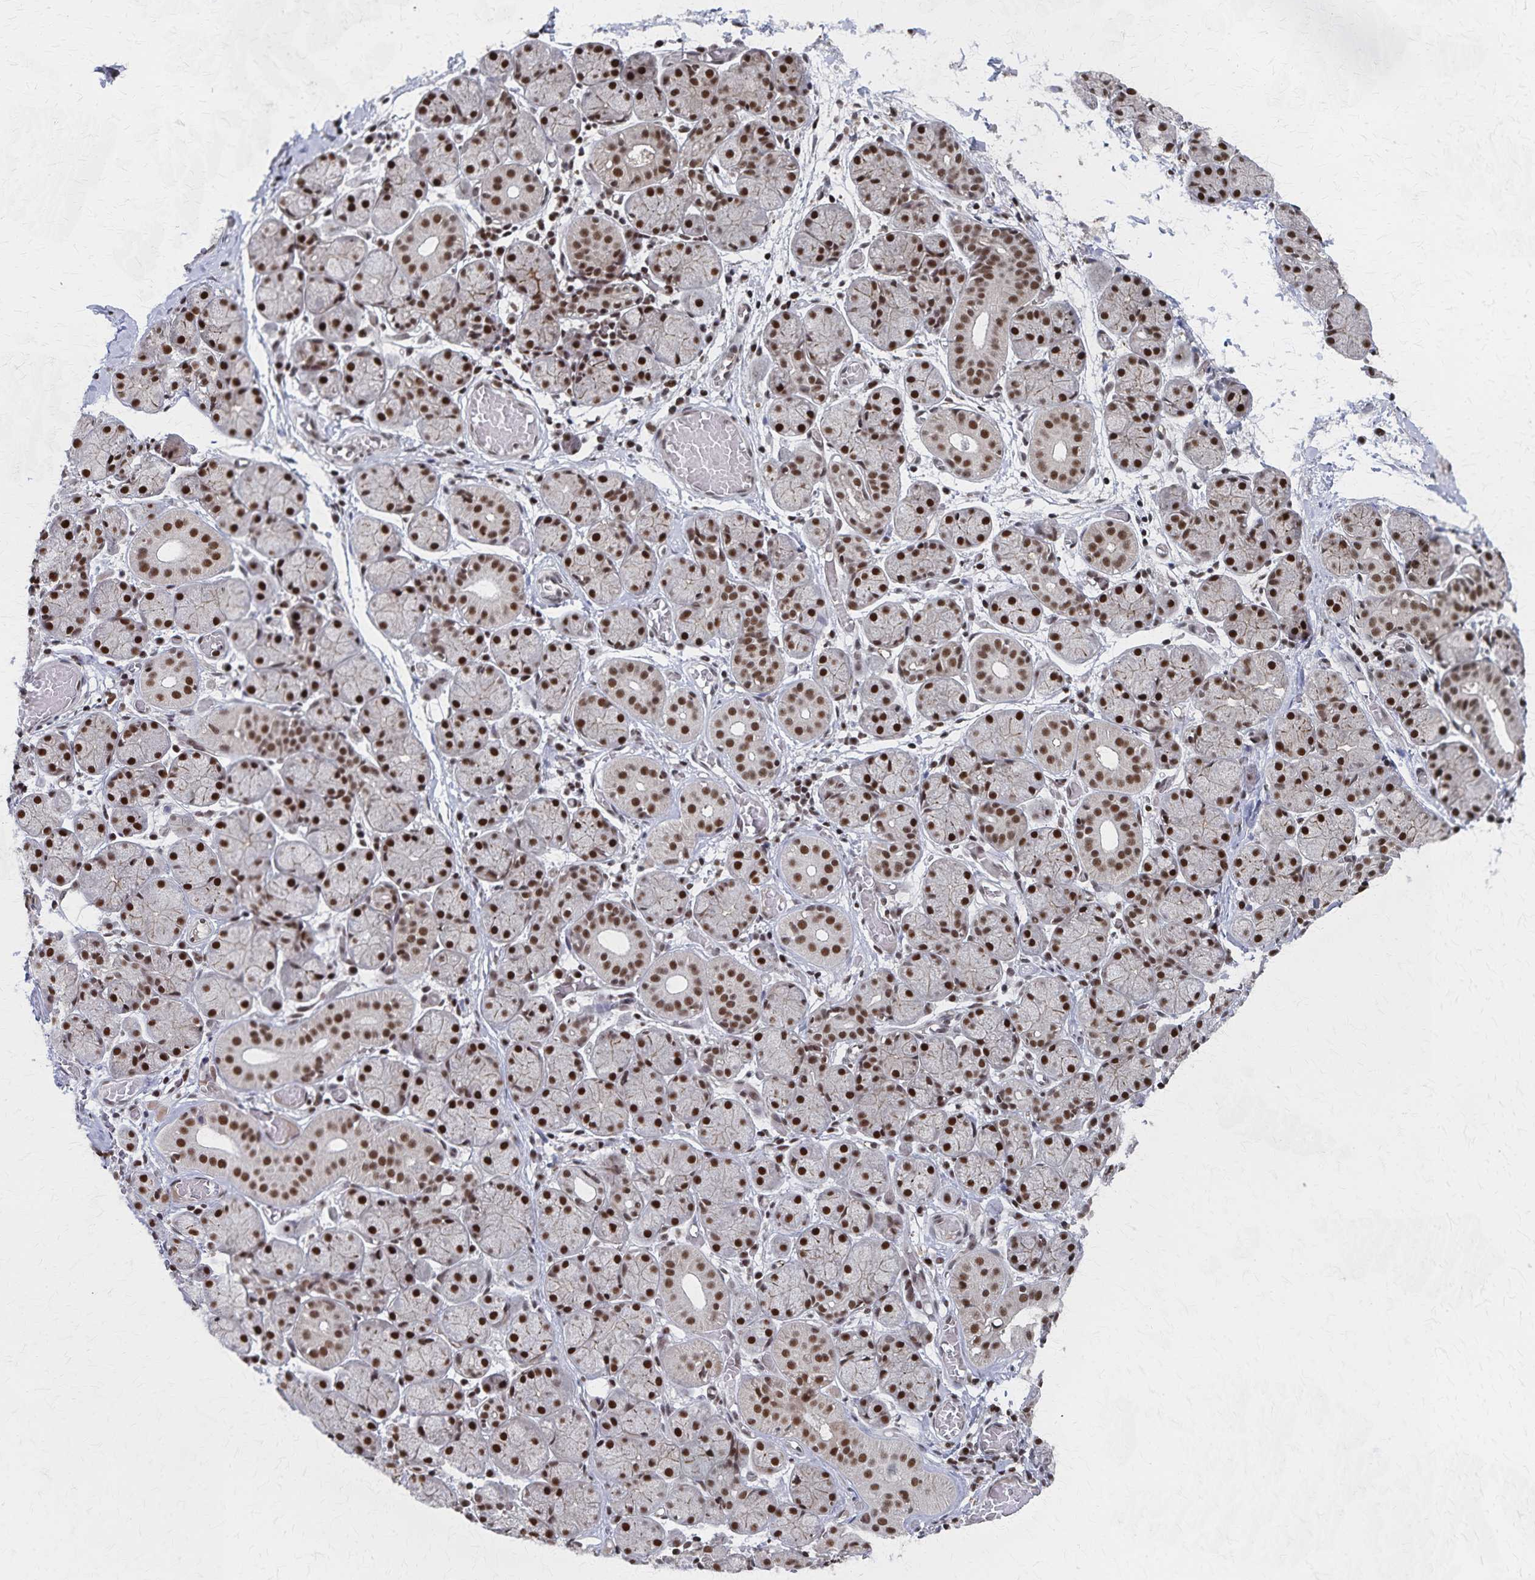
{"staining": {"intensity": "strong", "quantity": ">75%", "location": "nuclear"}, "tissue": "salivary gland", "cell_type": "Glandular cells", "image_type": "normal", "snomed": [{"axis": "morphology", "description": "Normal tissue, NOS"}, {"axis": "topography", "description": "Salivary gland"}], "caption": "Immunohistochemical staining of normal salivary gland reveals >75% levels of strong nuclear protein positivity in approximately >75% of glandular cells.", "gene": "GTF2B", "patient": {"sex": "female", "age": 24}}